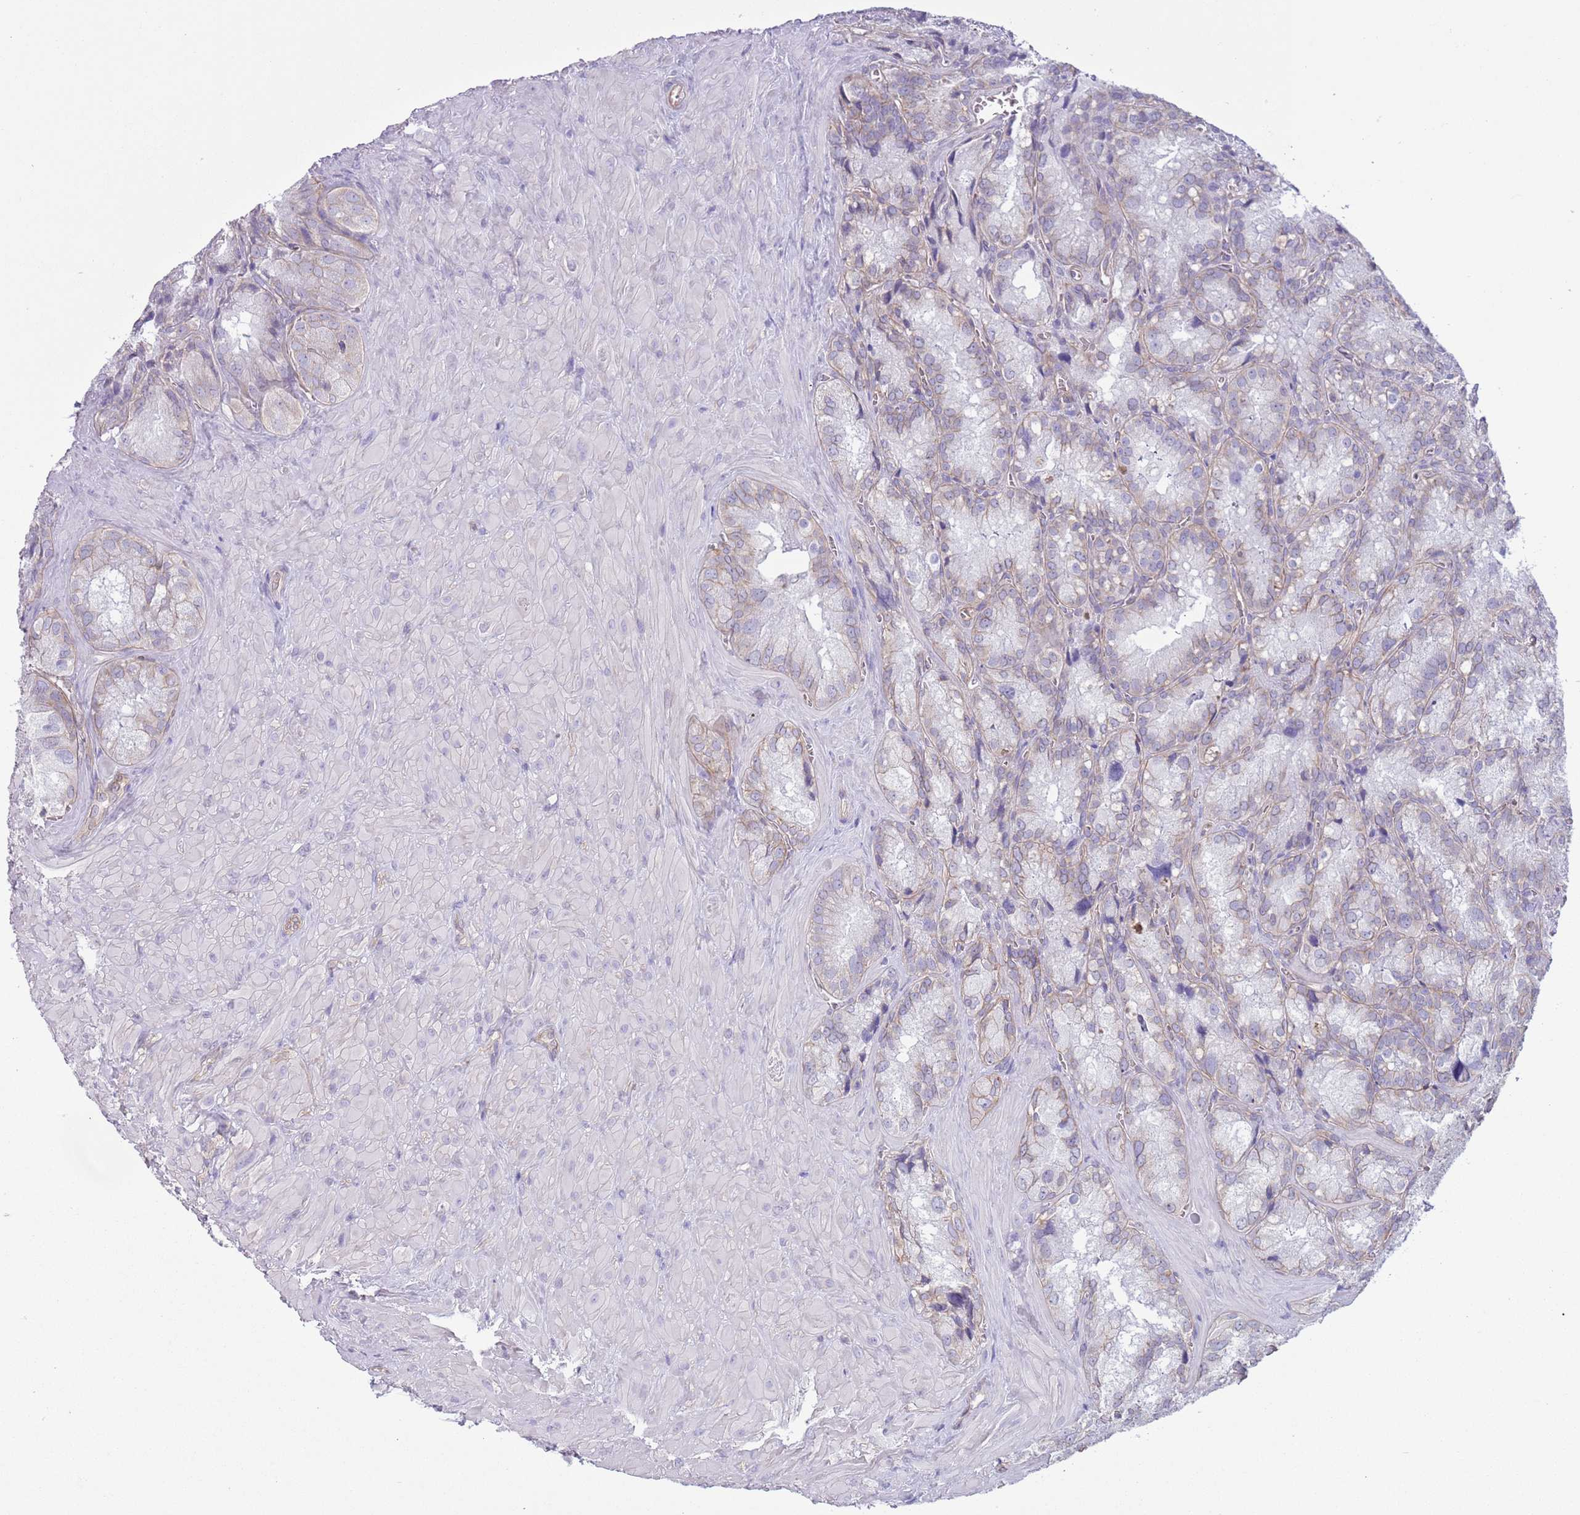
{"staining": {"intensity": "weak", "quantity": "<25%", "location": "cytoplasmic/membranous"}, "tissue": "seminal vesicle", "cell_type": "Glandular cells", "image_type": "normal", "snomed": [{"axis": "morphology", "description": "Normal tissue, NOS"}, {"axis": "topography", "description": "Seminal veicle"}], "caption": "Immunohistochemistry micrograph of unremarkable seminal vesicle stained for a protein (brown), which displays no staining in glandular cells.", "gene": "RBP3", "patient": {"sex": "male", "age": 62}}